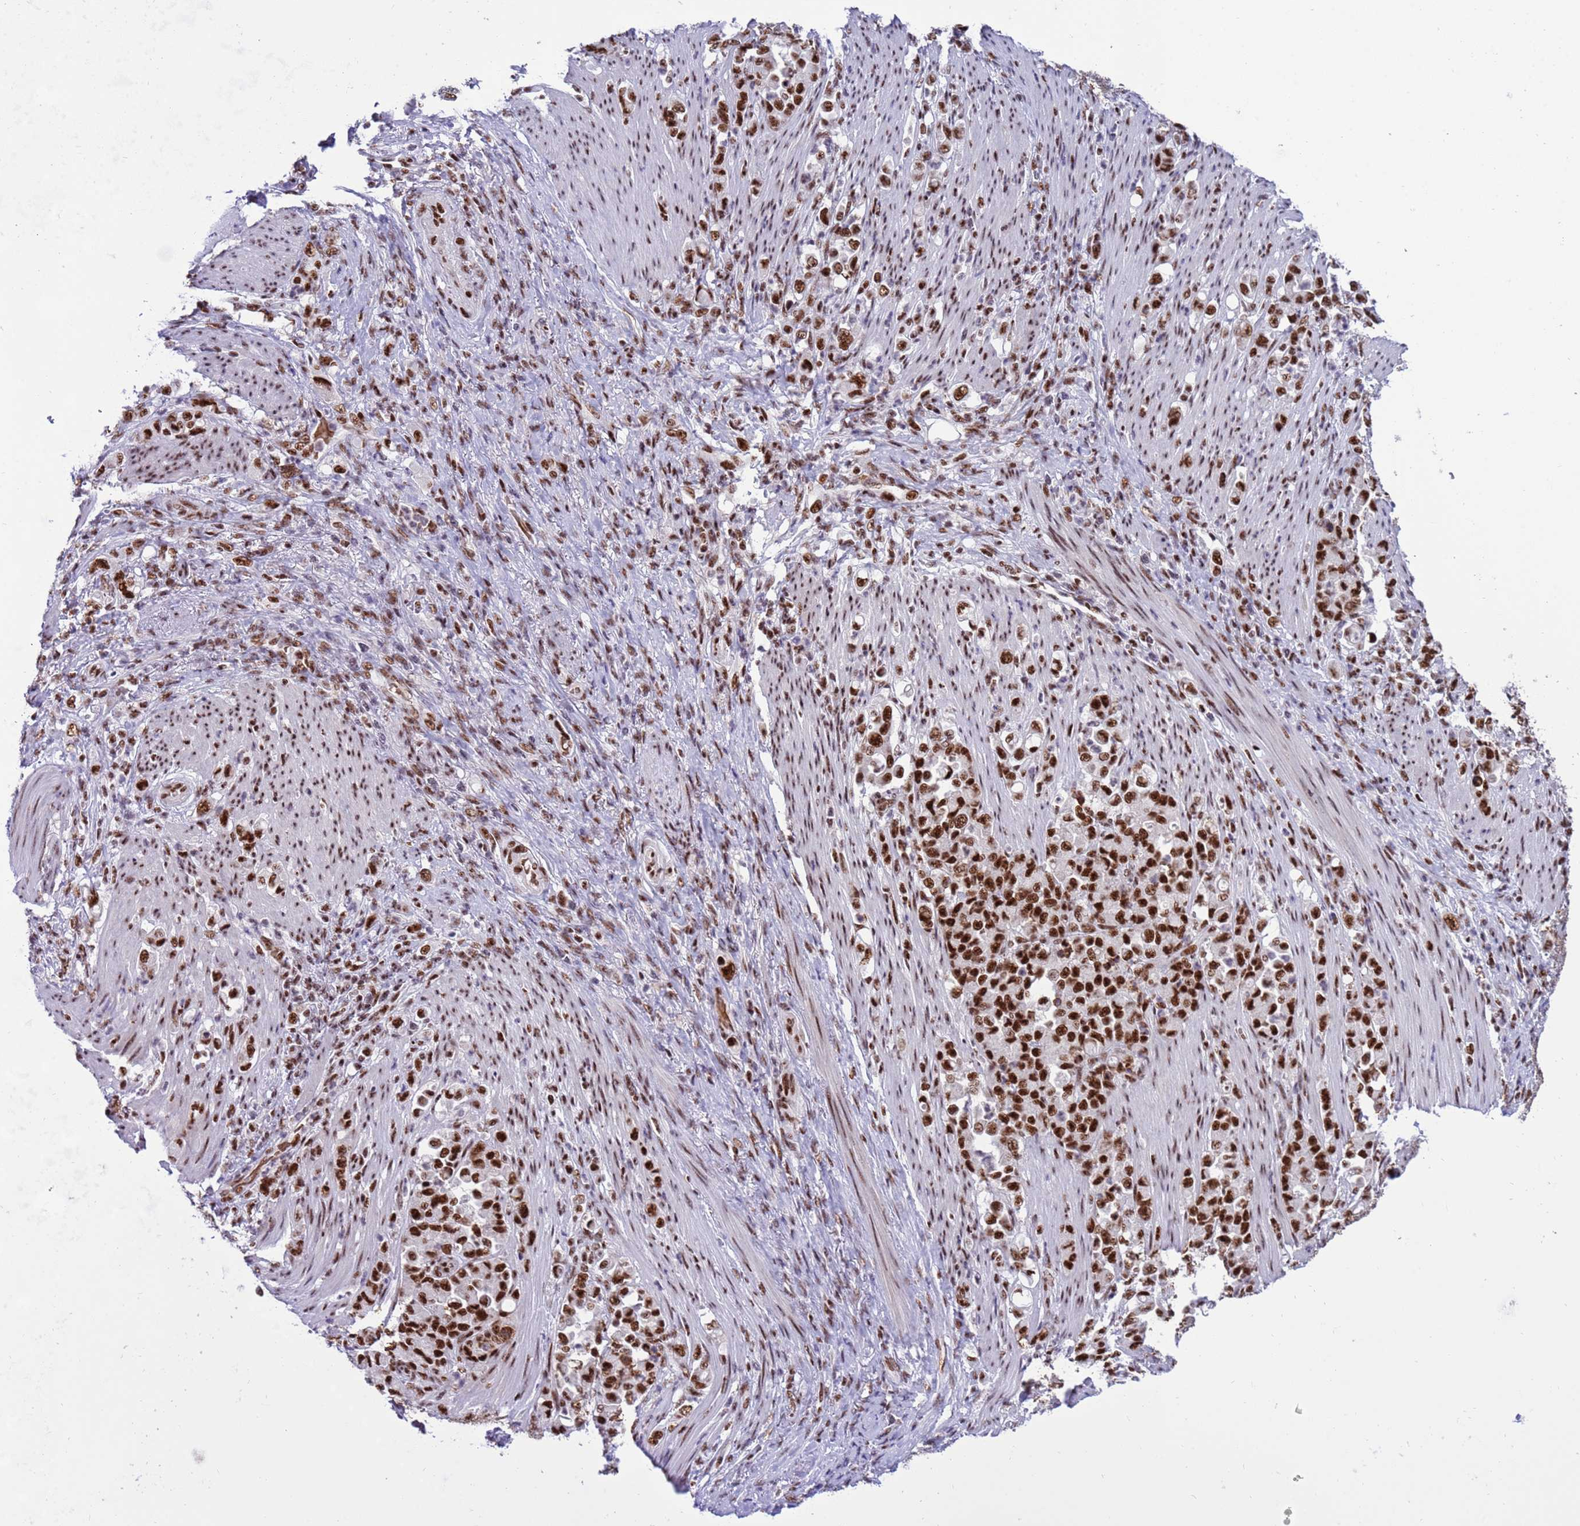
{"staining": {"intensity": "strong", "quantity": ">75%", "location": "nuclear"}, "tissue": "stomach cancer", "cell_type": "Tumor cells", "image_type": "cancer", "snomed": [{"axis": "morphology", "description": "Normal tissue, NOS"}, {"axis": "morphology", "description": "Adenocarcinoma, NOS"}, {"axis": "topography", "description": "Stomach"}], "caption": "A high amount of strong nuclear positivity is appreciated in about >75% of tumor cells in stomach cancer (adenocarcinoma) tissue.", "gene": "THOC2", "patient": {"sex": "female", "age": 79}}